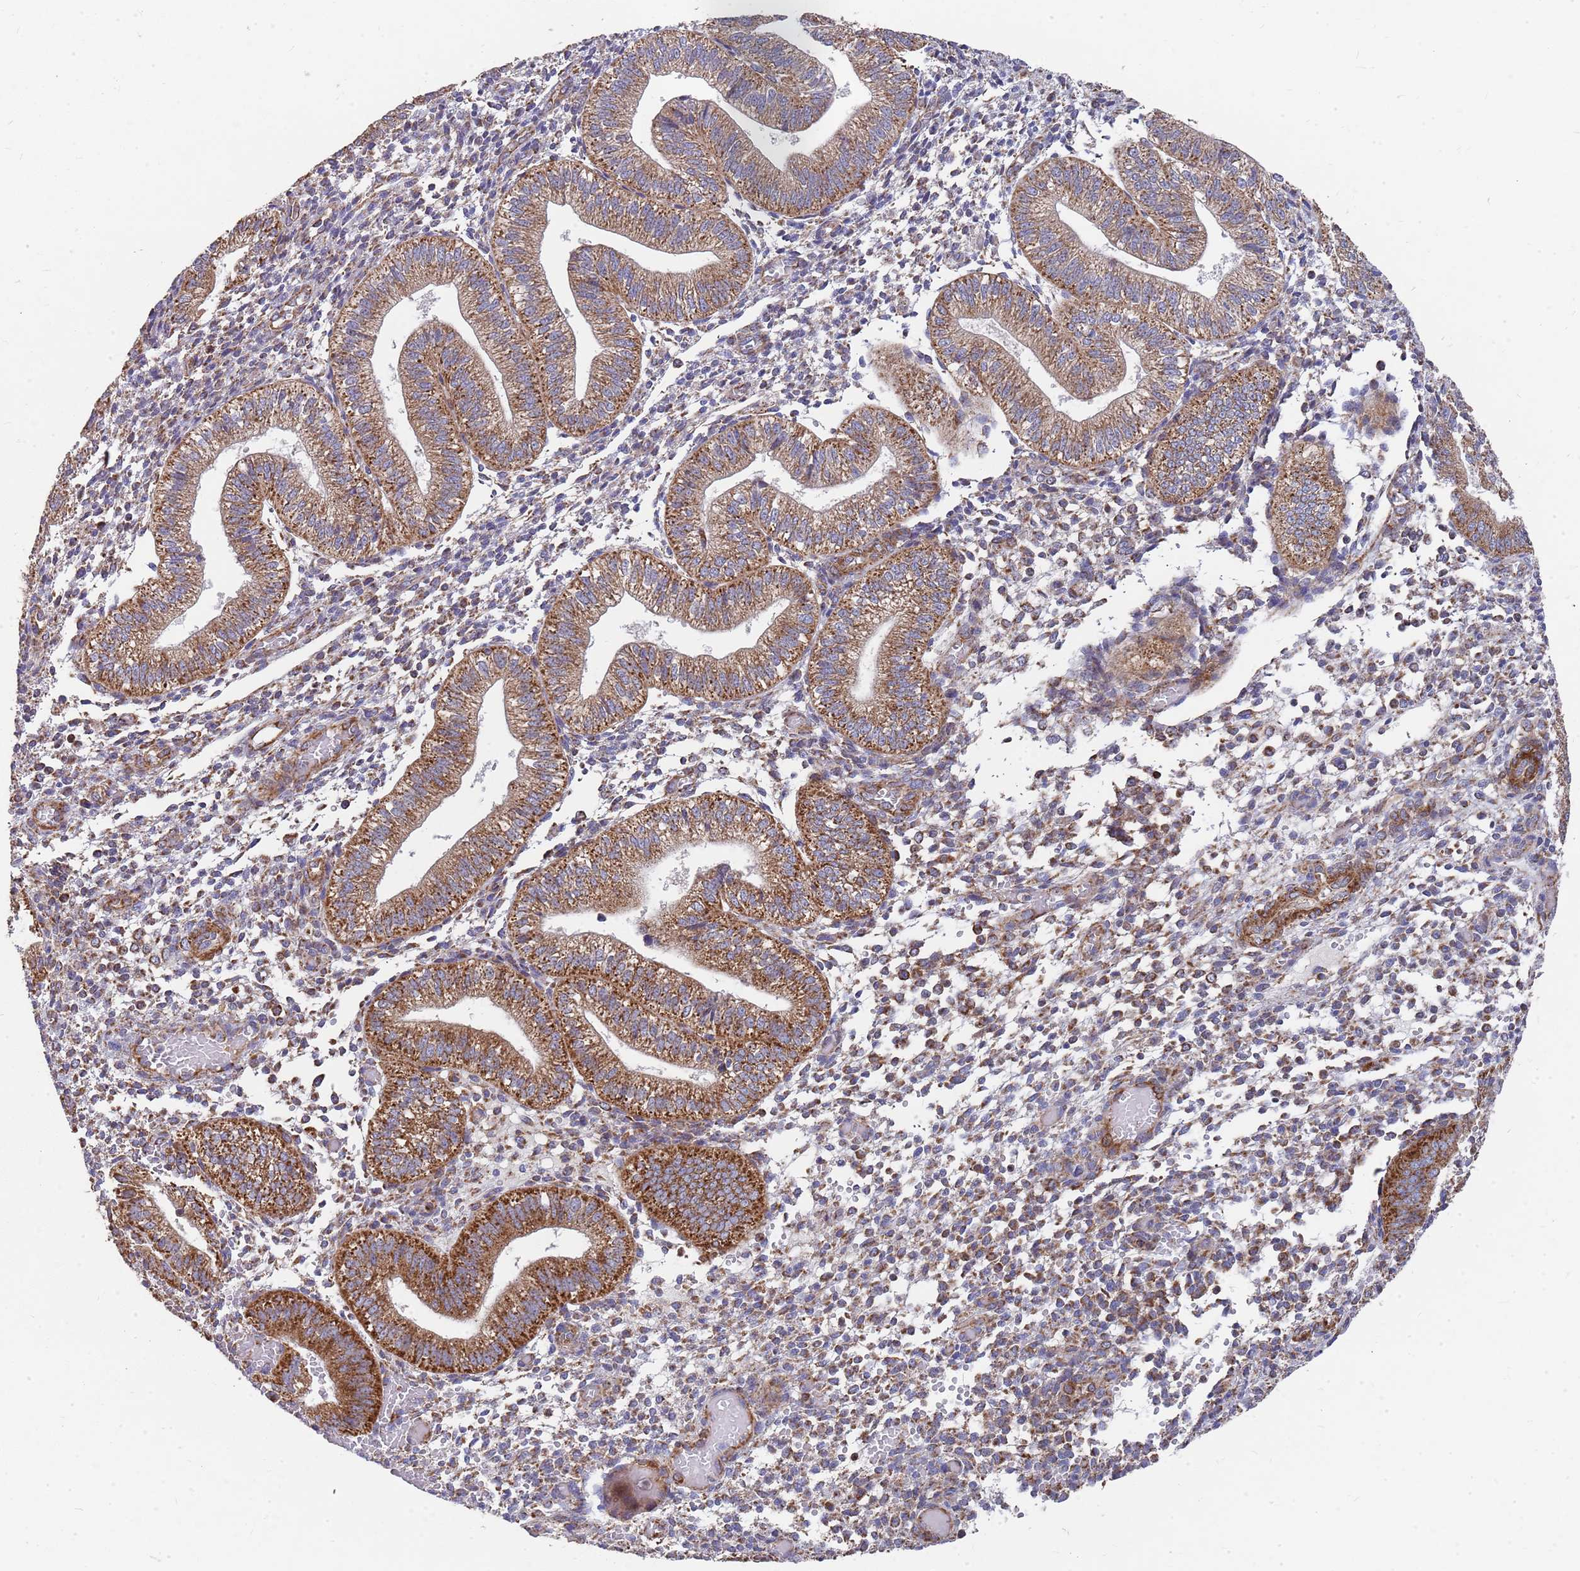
{"staining": {"intensity": "moderate", "quantity": ">75%", "location": "cytoplasmic/membranous"}, "tissue": "endometrium", "cell_type": "Cells in endometrial stroma", "image_type": "normal", "snomed": [{"axis": "morphology", "description": "Normal tissue, NOS"}, {"axis": "topography", "description": "Endometrium"}], "caption": "An IHC photomicrograph of benign tissue is shown. Protein staining in brown shows moderate cytoplasmic/membranous positivity in endometrium within cells in endometrial stroma. (IHC, brightfield microscopy, high magnification).", "gene": "WDFY3", "patient": {"sex": "female", "age": 34}}